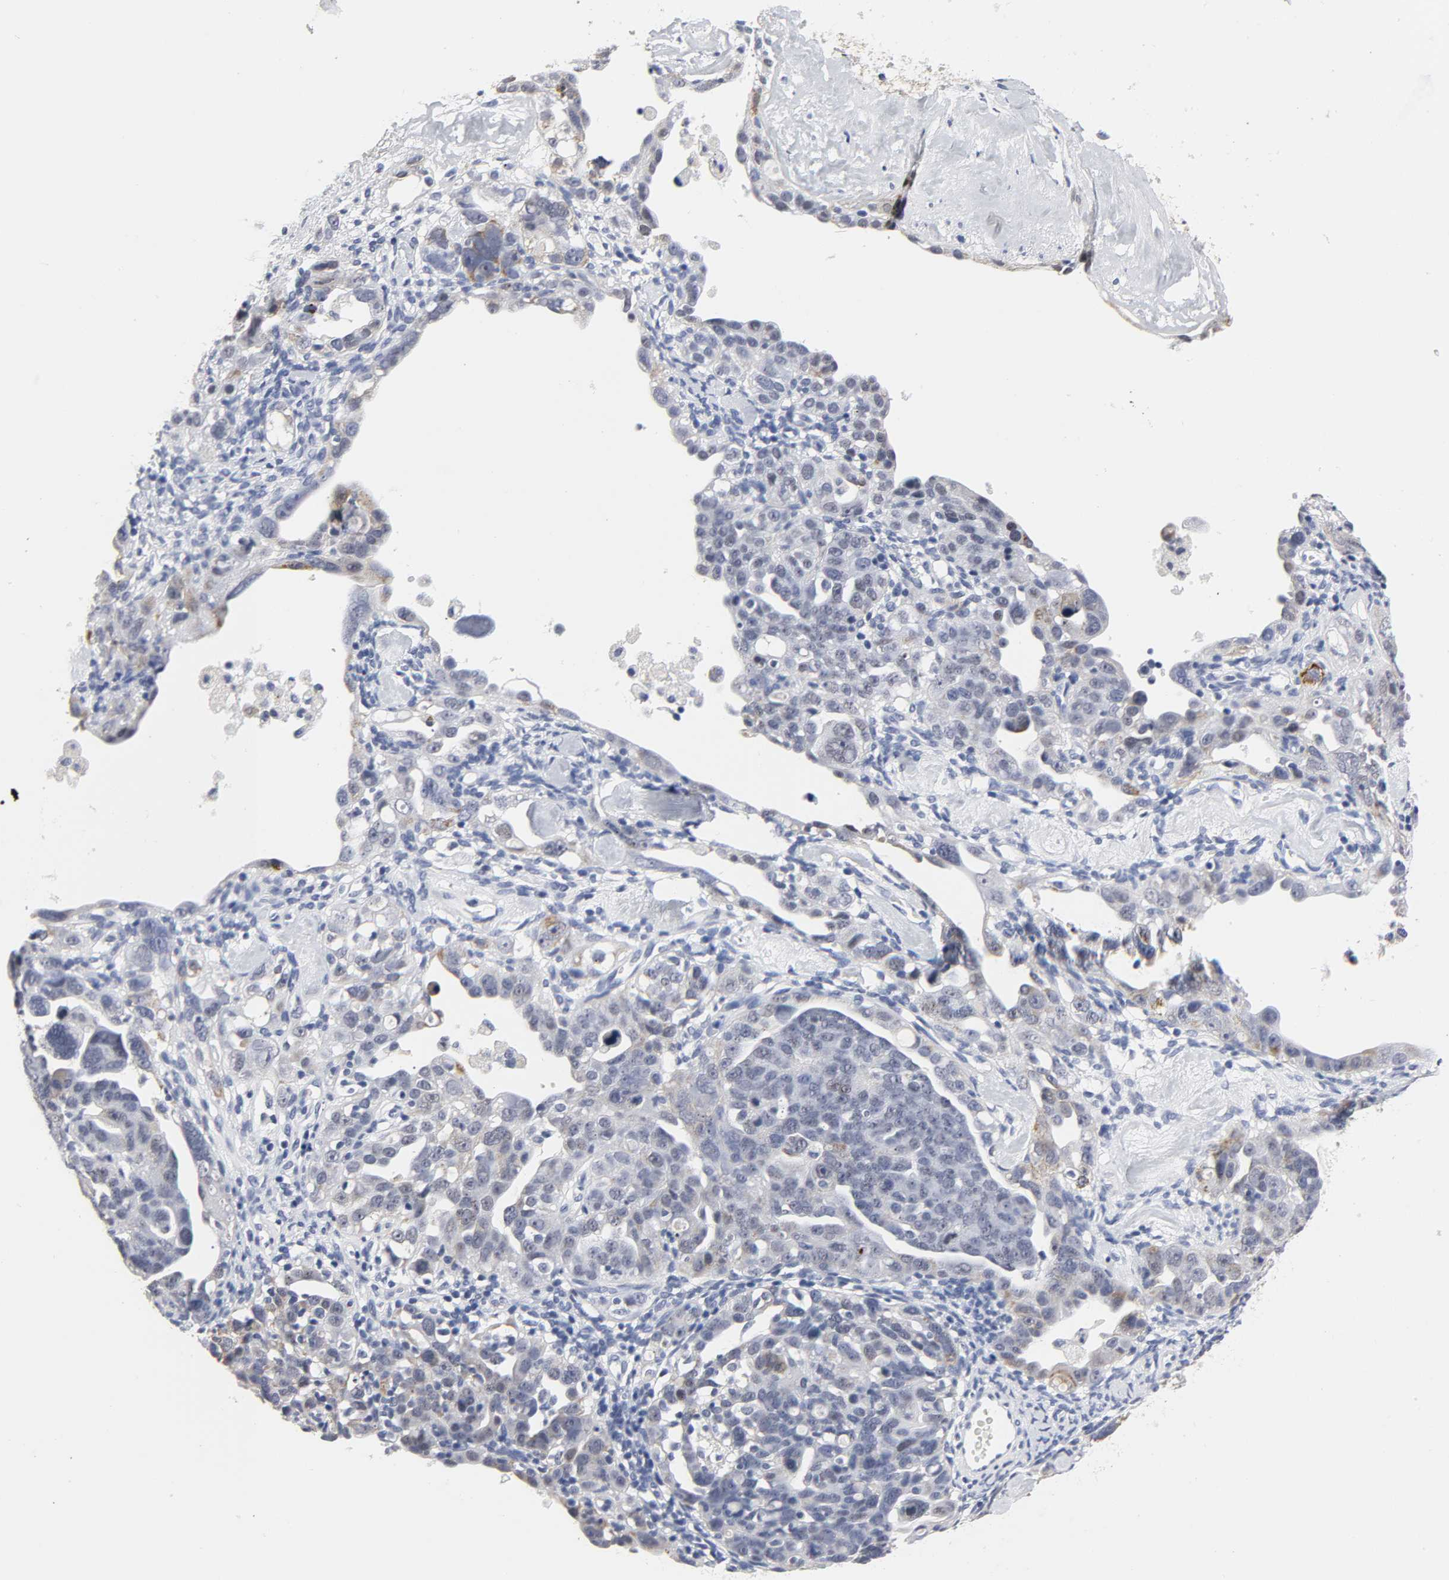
{"staining": {"intensity": "negative", "quantity": "none", "location": "none"}, "tissue": "ovarian cancer", "cell_type": "Tumor cells", "image_type": "cancer", "snomed": [{"axis": "morphology", "description": "Cystadenocarcinoma, serous, NOS"}, {"axis": "topography", "description": "Ovary"}], "caption": "High magnification brightfield microscopy of ovarian cancer (serous cystadenocarcinoma) stained with DAB (3,3'-diaminobenzidine) (brown) and counterstained with hematoxylin (blue): tumor cells show no significant positivity.", "gene": "GRHL2", "patient": {"sex": "female", "age": 66}}